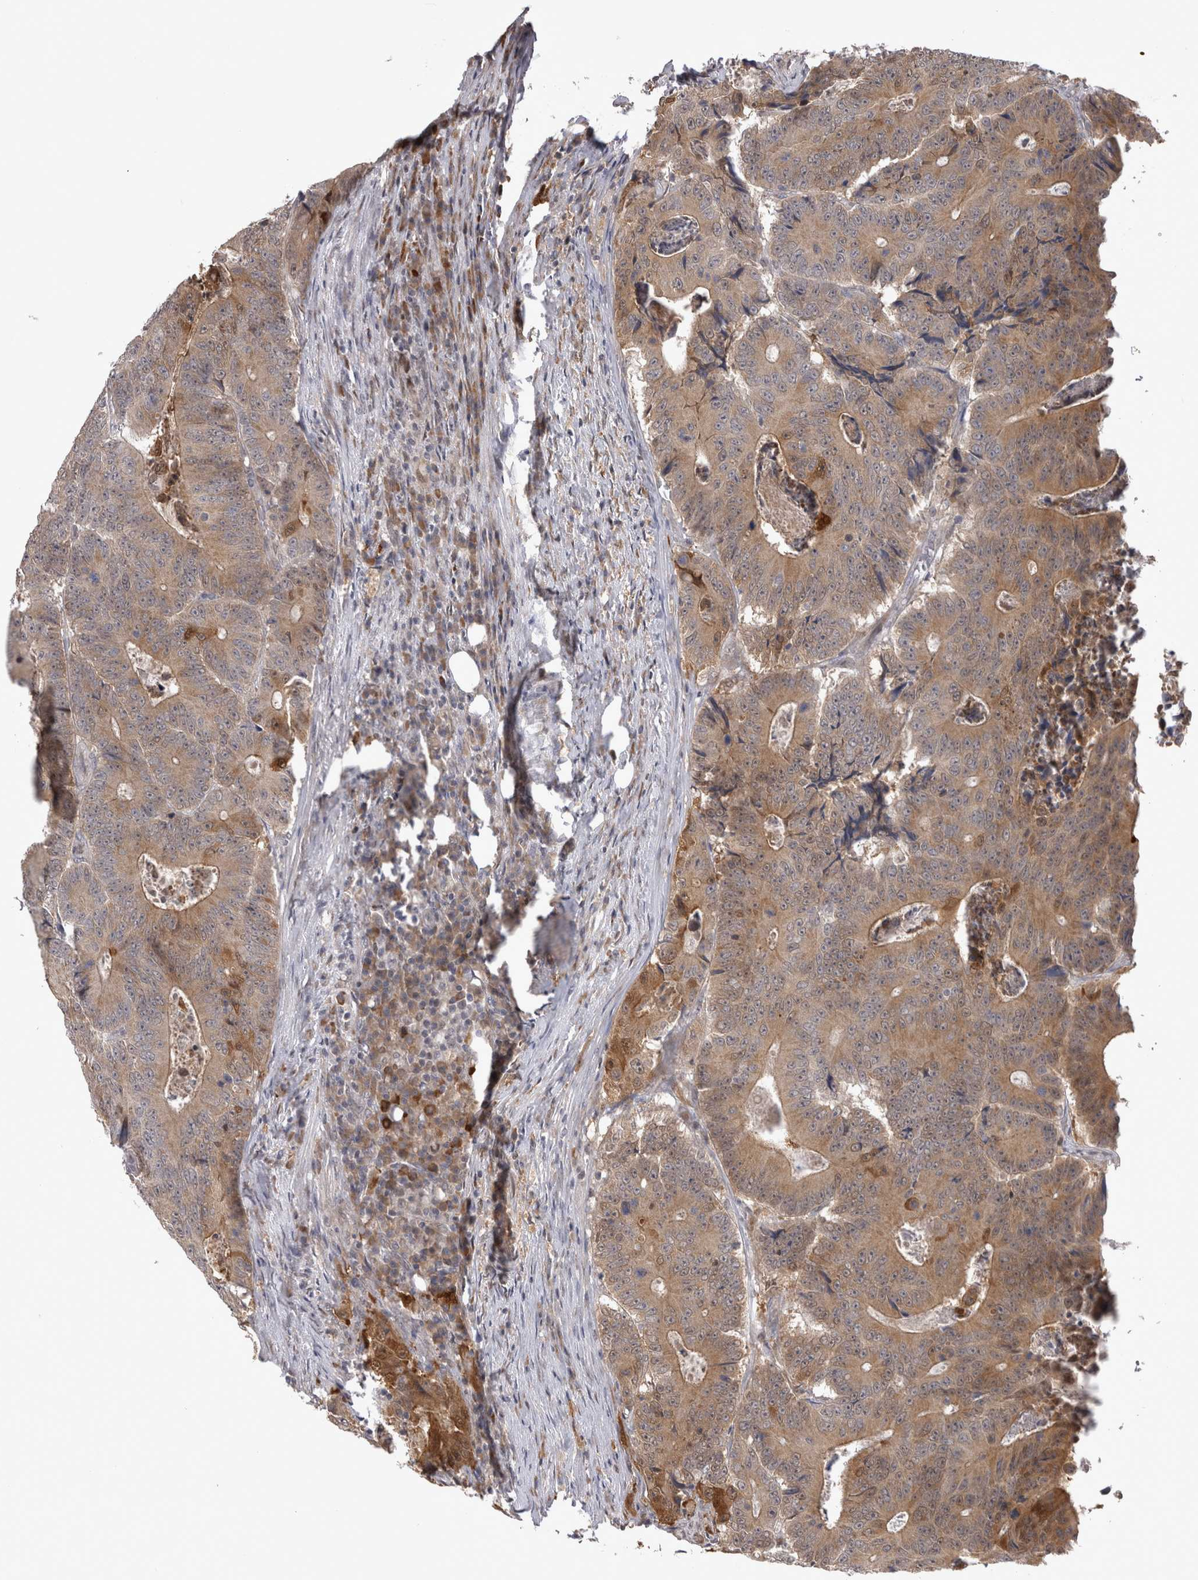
{"staining": {"intensity": "moderate", "quantity": ">75%", "location": "cytoplasmic/membranous"}, "tissue": "colorectal cancer", "cell_type": "Tumor cells", "image_type": "cancer", "snomed": [{"axis": "morphology", "description": "Adenocarcinoma, NOS"}, {"axis": "topography", "description": "Colon"}], "caption": "Colorectal cancer (adenocarcinoma) stained with a protein marker exhibits moderate staining in tumor cells.", "gene": "CHIC2", "patient": {"sex": "male", "age": 83}}